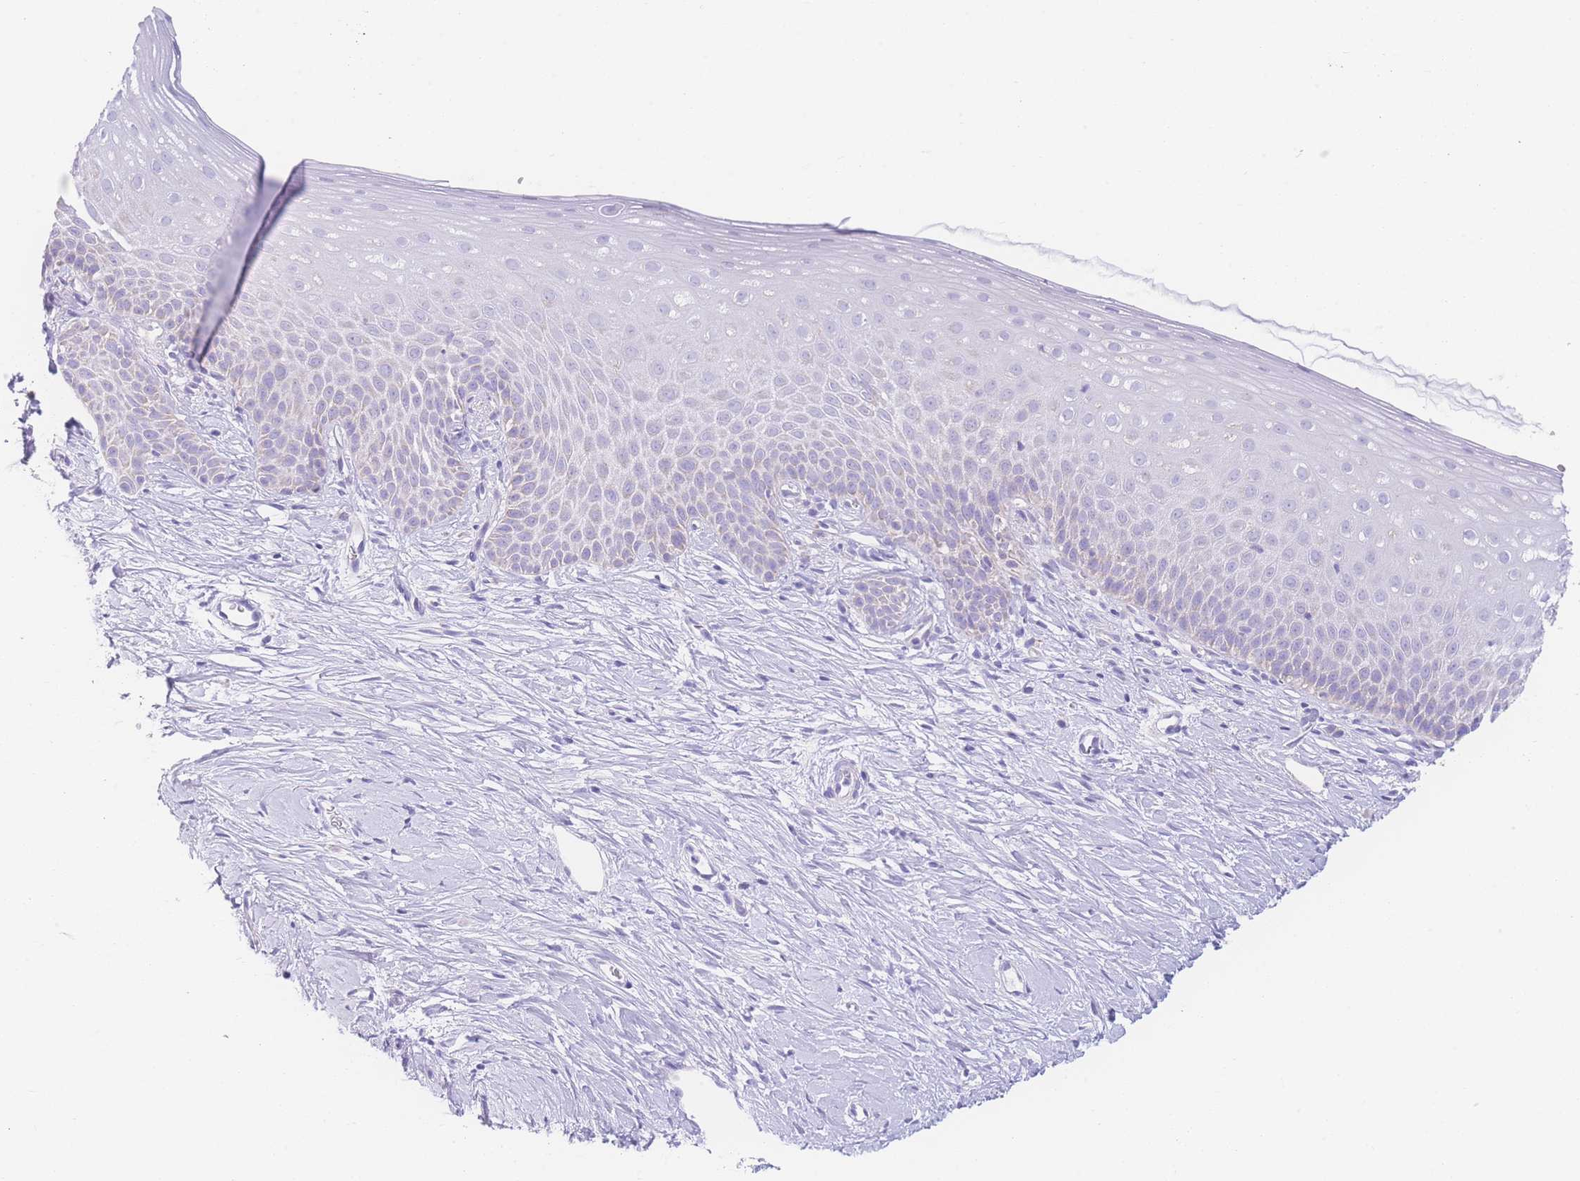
{"staining": {"intensity": "negative", "quantity": "none", "location": "none"}, "tissue": "cervix", "cell_type": "Glandular cells", "image_type": "normal", "snomed": [{"axis": "morphology", "description": "Normal tissue, NOS"}, {"axis": "topography", "description": "Cervix"}], "caption": "DAB (3,3'-diaminobenzidine) immunohistochemical staining of unremarkable cervix displays no significant staining in glandular cells.", "gene": "NBEAL1", "patient": {"sex": "female", "age": 57}}